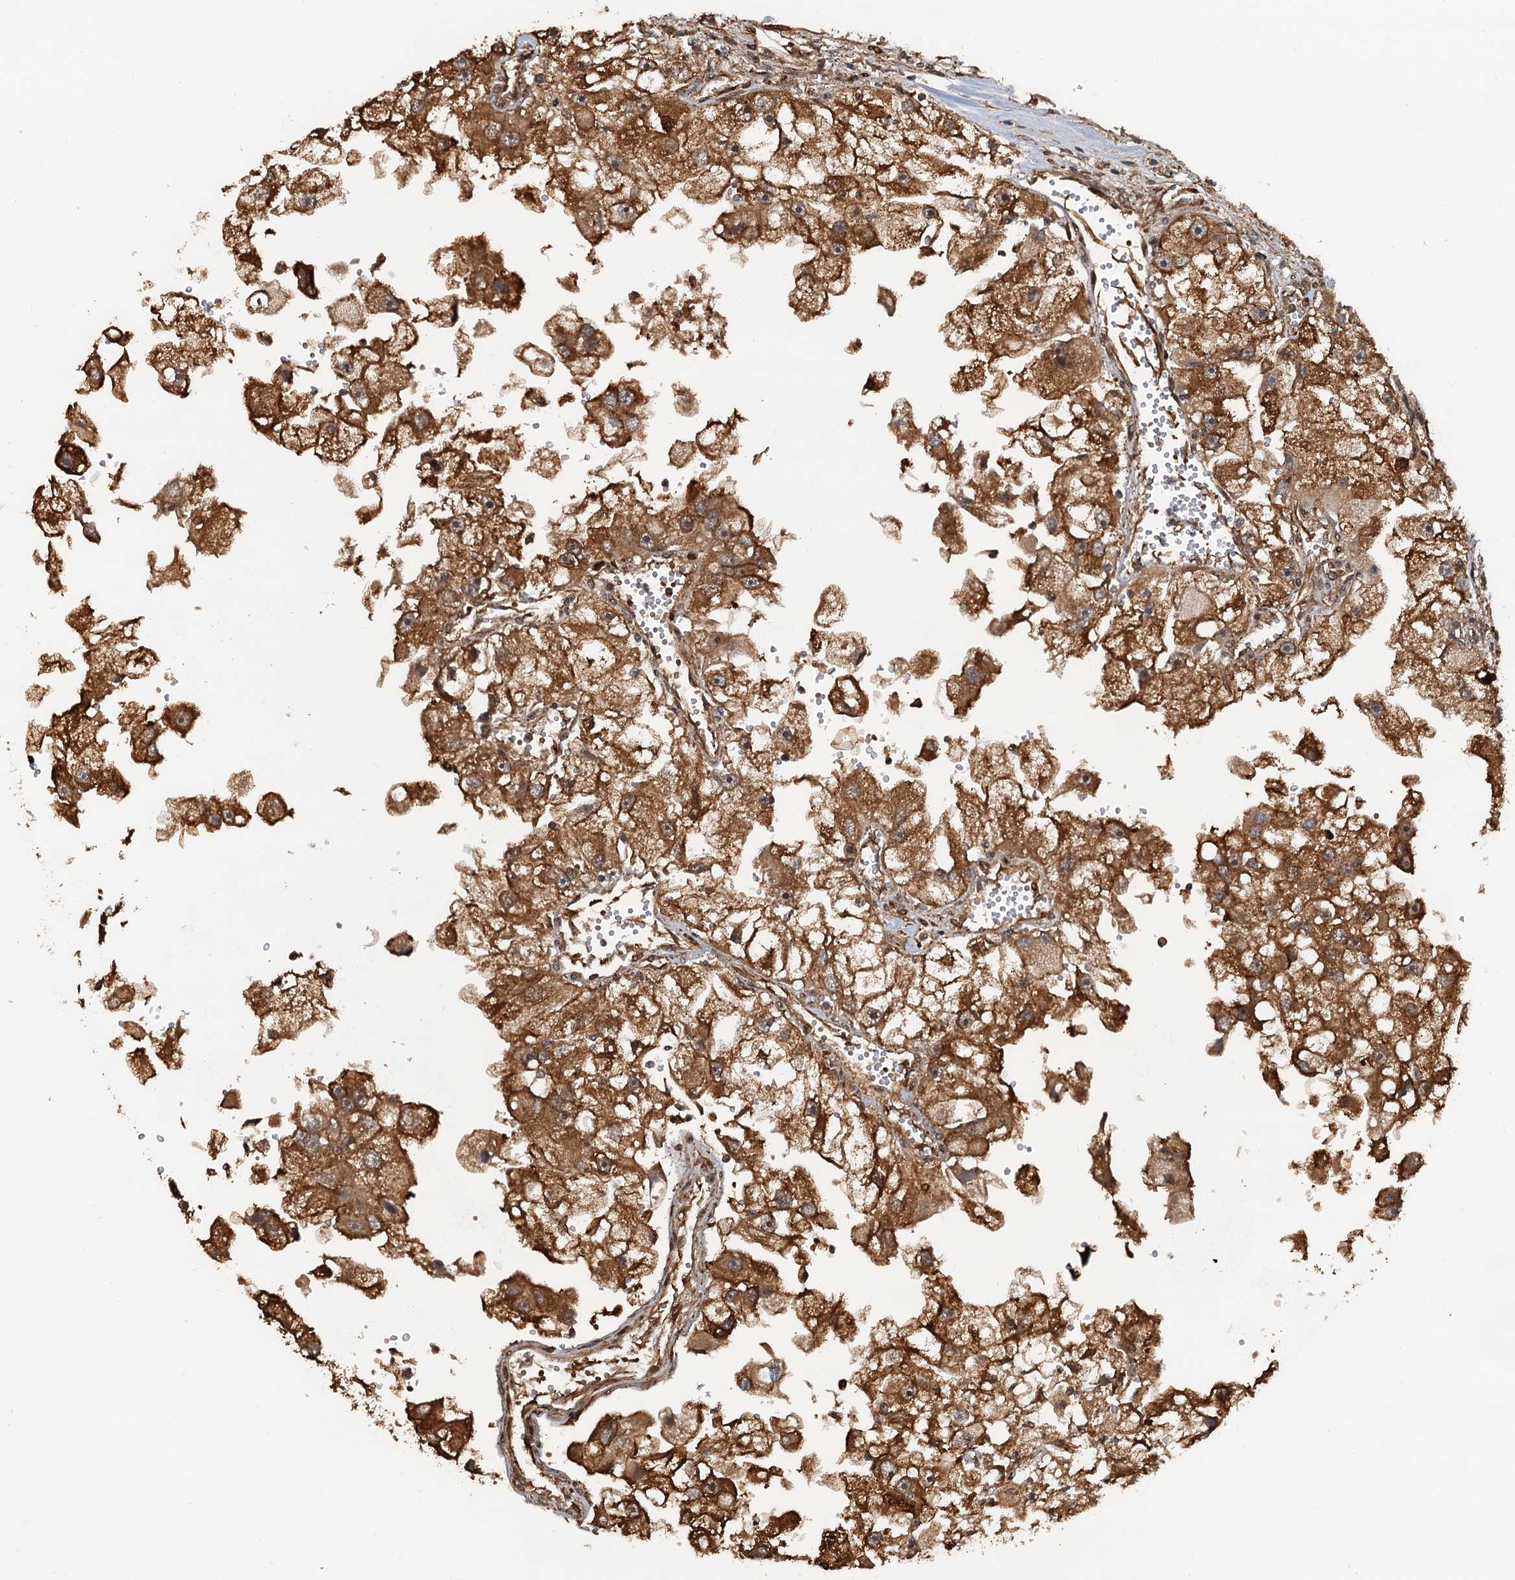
{"staining": {"intensity": "strong", "quantity": ">75%", "location": "cytoplasmic/membranous,nuclear"}, "tissue": "renal cancer", "cell_type": "Tumor cells", "image_type": "cancer", "snomed": [{"axis": "morphology", "description": "Adenocarcinoma, NOS"}, {"axis": "topography", "description": "Kidney"}], "caption": "This is an image of immunohistochemistry (IHC) staining of renal cancer (adenocarcinoma), which shows strong positivity in the cytoplasmic/membranous and nuclear of tumor cells.", "gene": "SNRNP25", "patient": {"sex": "male", "age": 63}}